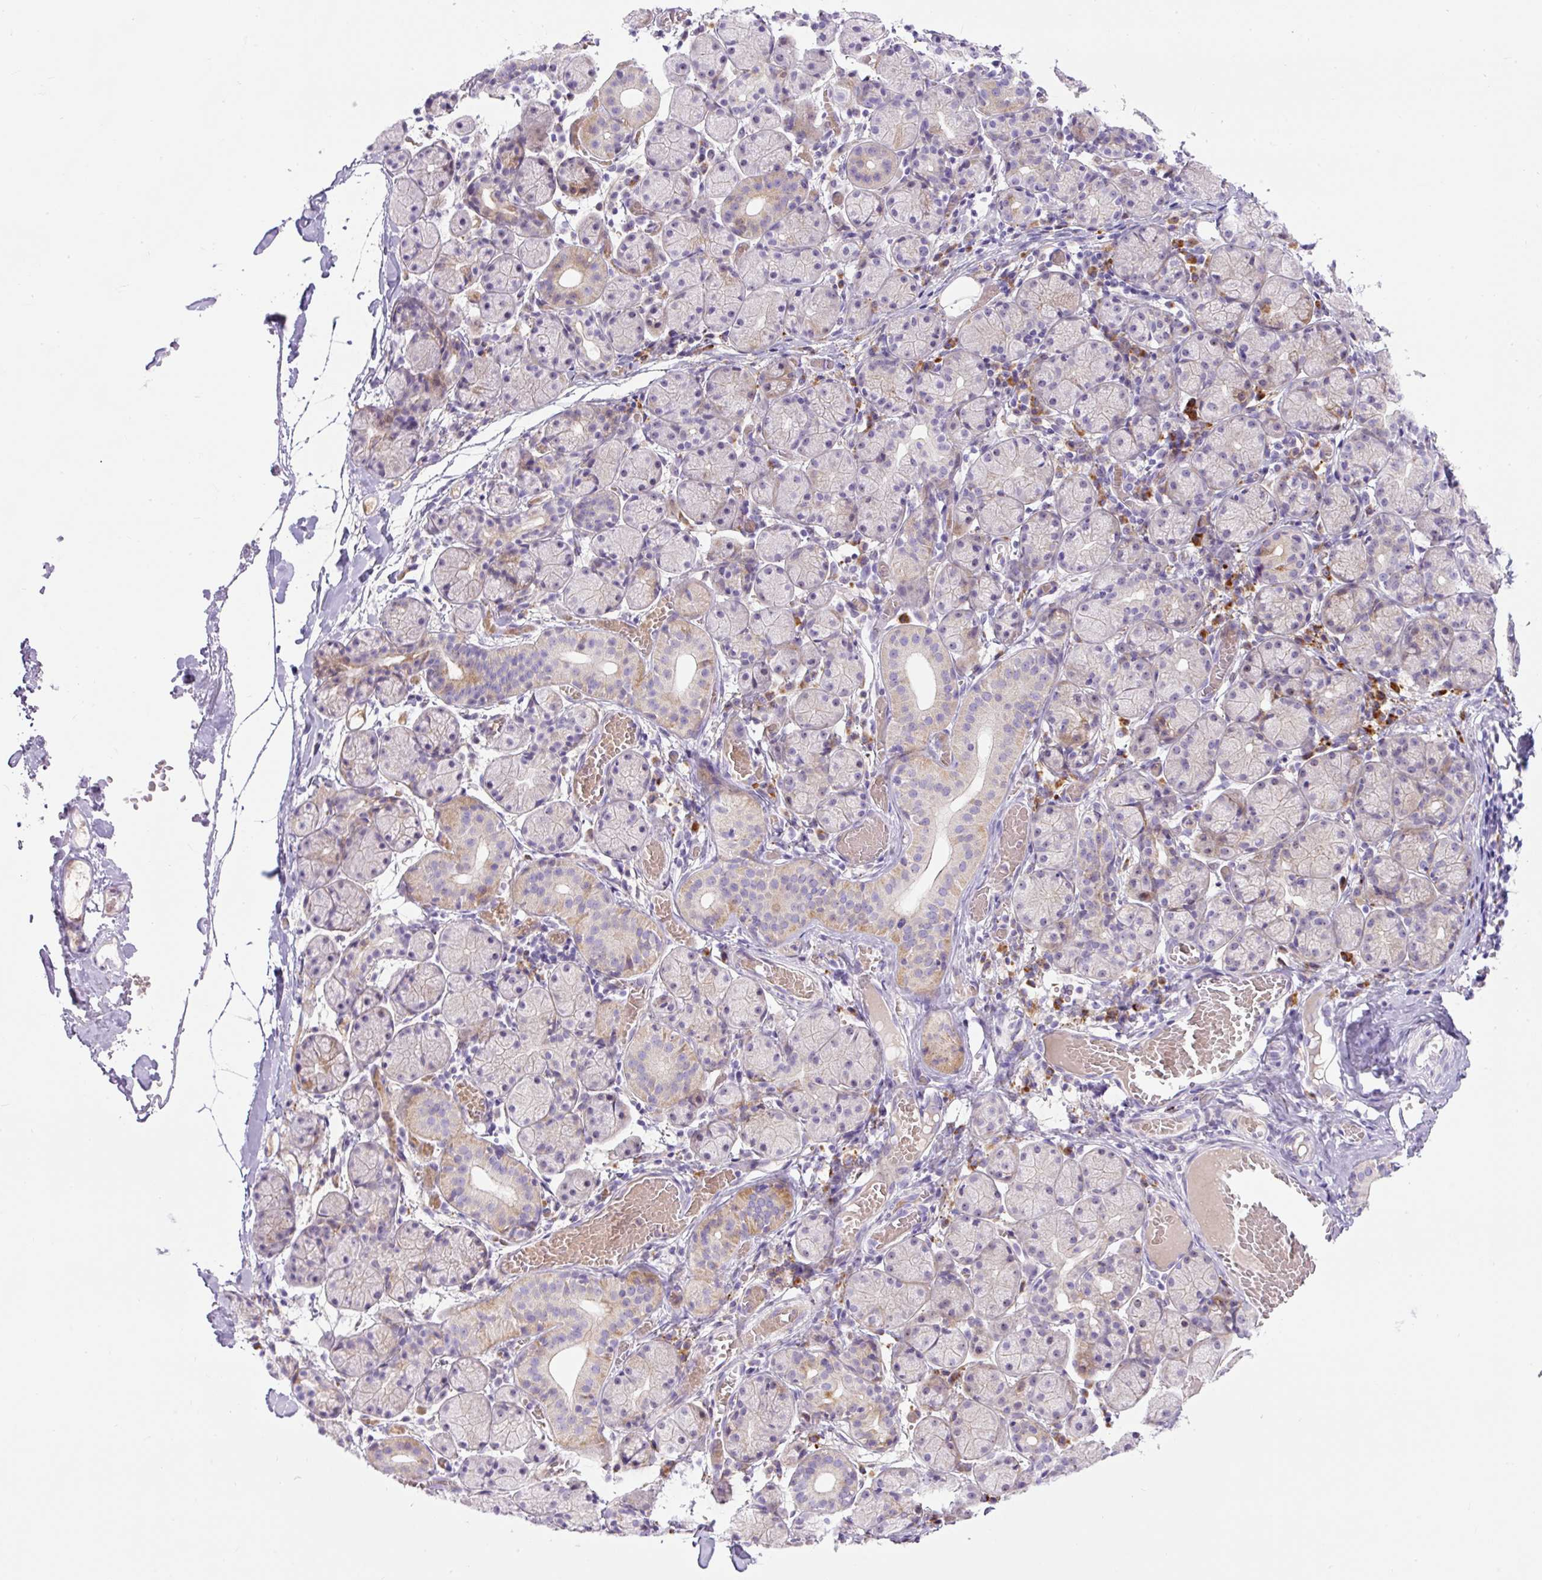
{"staining": {"intensity": "moderate", "quantity": "<25%", "location": "cytoplasmic/membranous"}, "tissue": "salivary gland", "cell_type": "Glandular cells", "image_type": "normal", "snomed": [{"axis": "morphology", "description": "Normal tissue, NOS"}, {"axis": "topography", "description": "Salivary gland"}], "caption": "Moderate cytoplasmic/membranous protein expression is present in about <25% of glandular cells in salivary gland.", "gene": "ZNF596", "patient": {"sex": "female", "age": 24}}